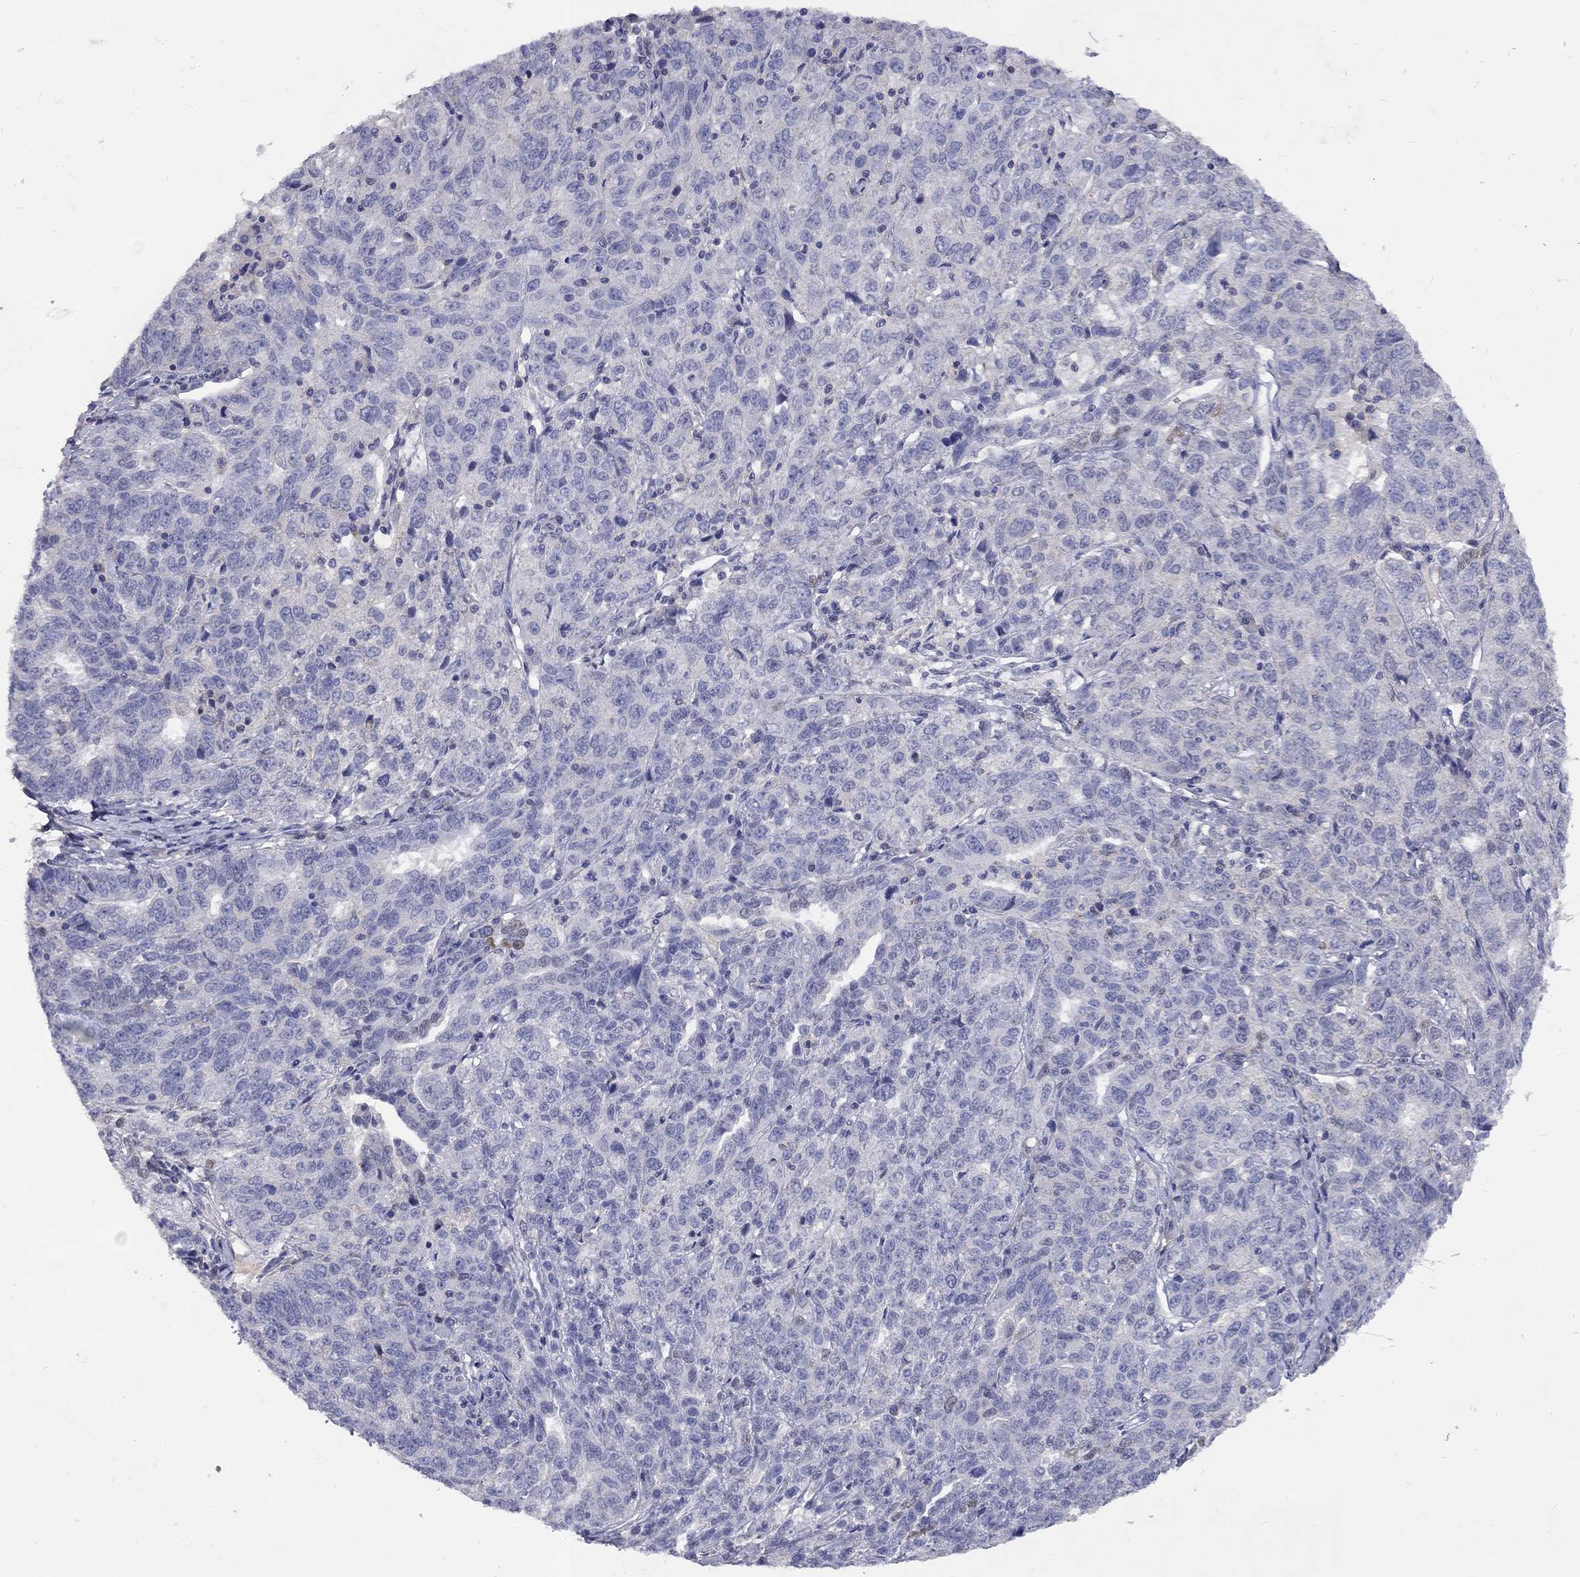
{"staining": {"intensity": "negative", "quantity": "none", "location": "none"}, "tissue": "ovarian cancer", "cell_type": "Tumor cells", "image_type": "cancer", "snomed": [{"axis": "morphology", "description": "Cystadenocarcinoma, serous, NOS"}, {"axis": "topography", "description": "Ovary"}], "caption": "Ovarian serous cystadenocarcinoma stained for a protein using immunohistochemistry (IHC) exhibits no staining tumor cells.", "gene": "LRFN4", "patient": {"sex": "female", "age": 71}}